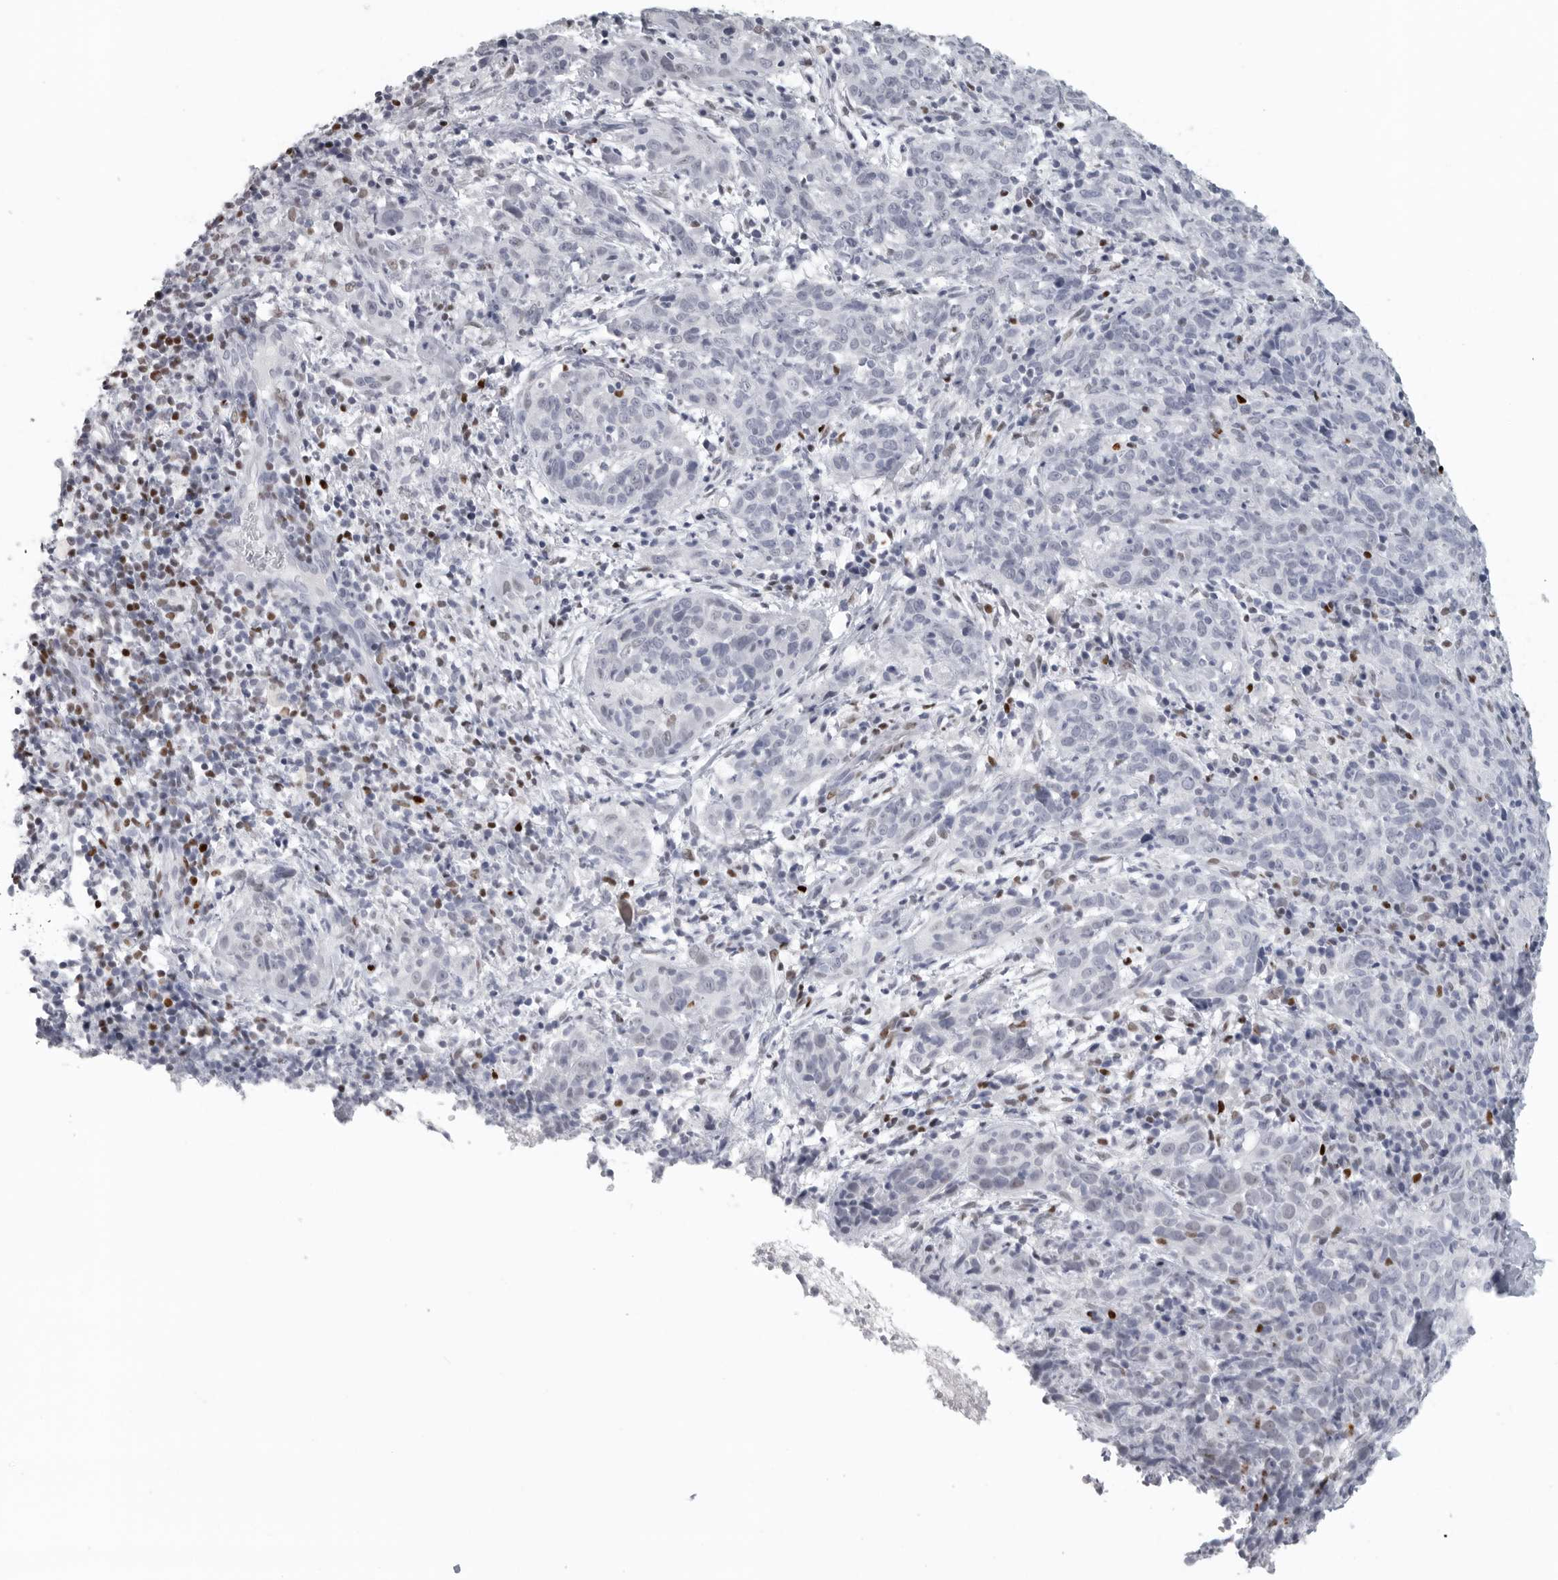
{"staining": {"intensity": "negative", "quantity": "none", "location": "none"}, "tissue": "cervical cancer", "cell_type": "Tumor cells", "image_type": "cancer", "snomed": [{"axis": "morphology", "description": "Squamous cell carcinoma, NOS"}, {"axis": "topography", "description": "Cervix"}], "caption": "DAB (3,3'-diaminobenzidine) immunohistochemical staining of human squamous cell carcinoma (cervical) demonstrates no significant positivity in tumor cells. Nuclei are stained in blue.", "gene": "SATB2", "patient": {"sex": "female", "age": 46}}